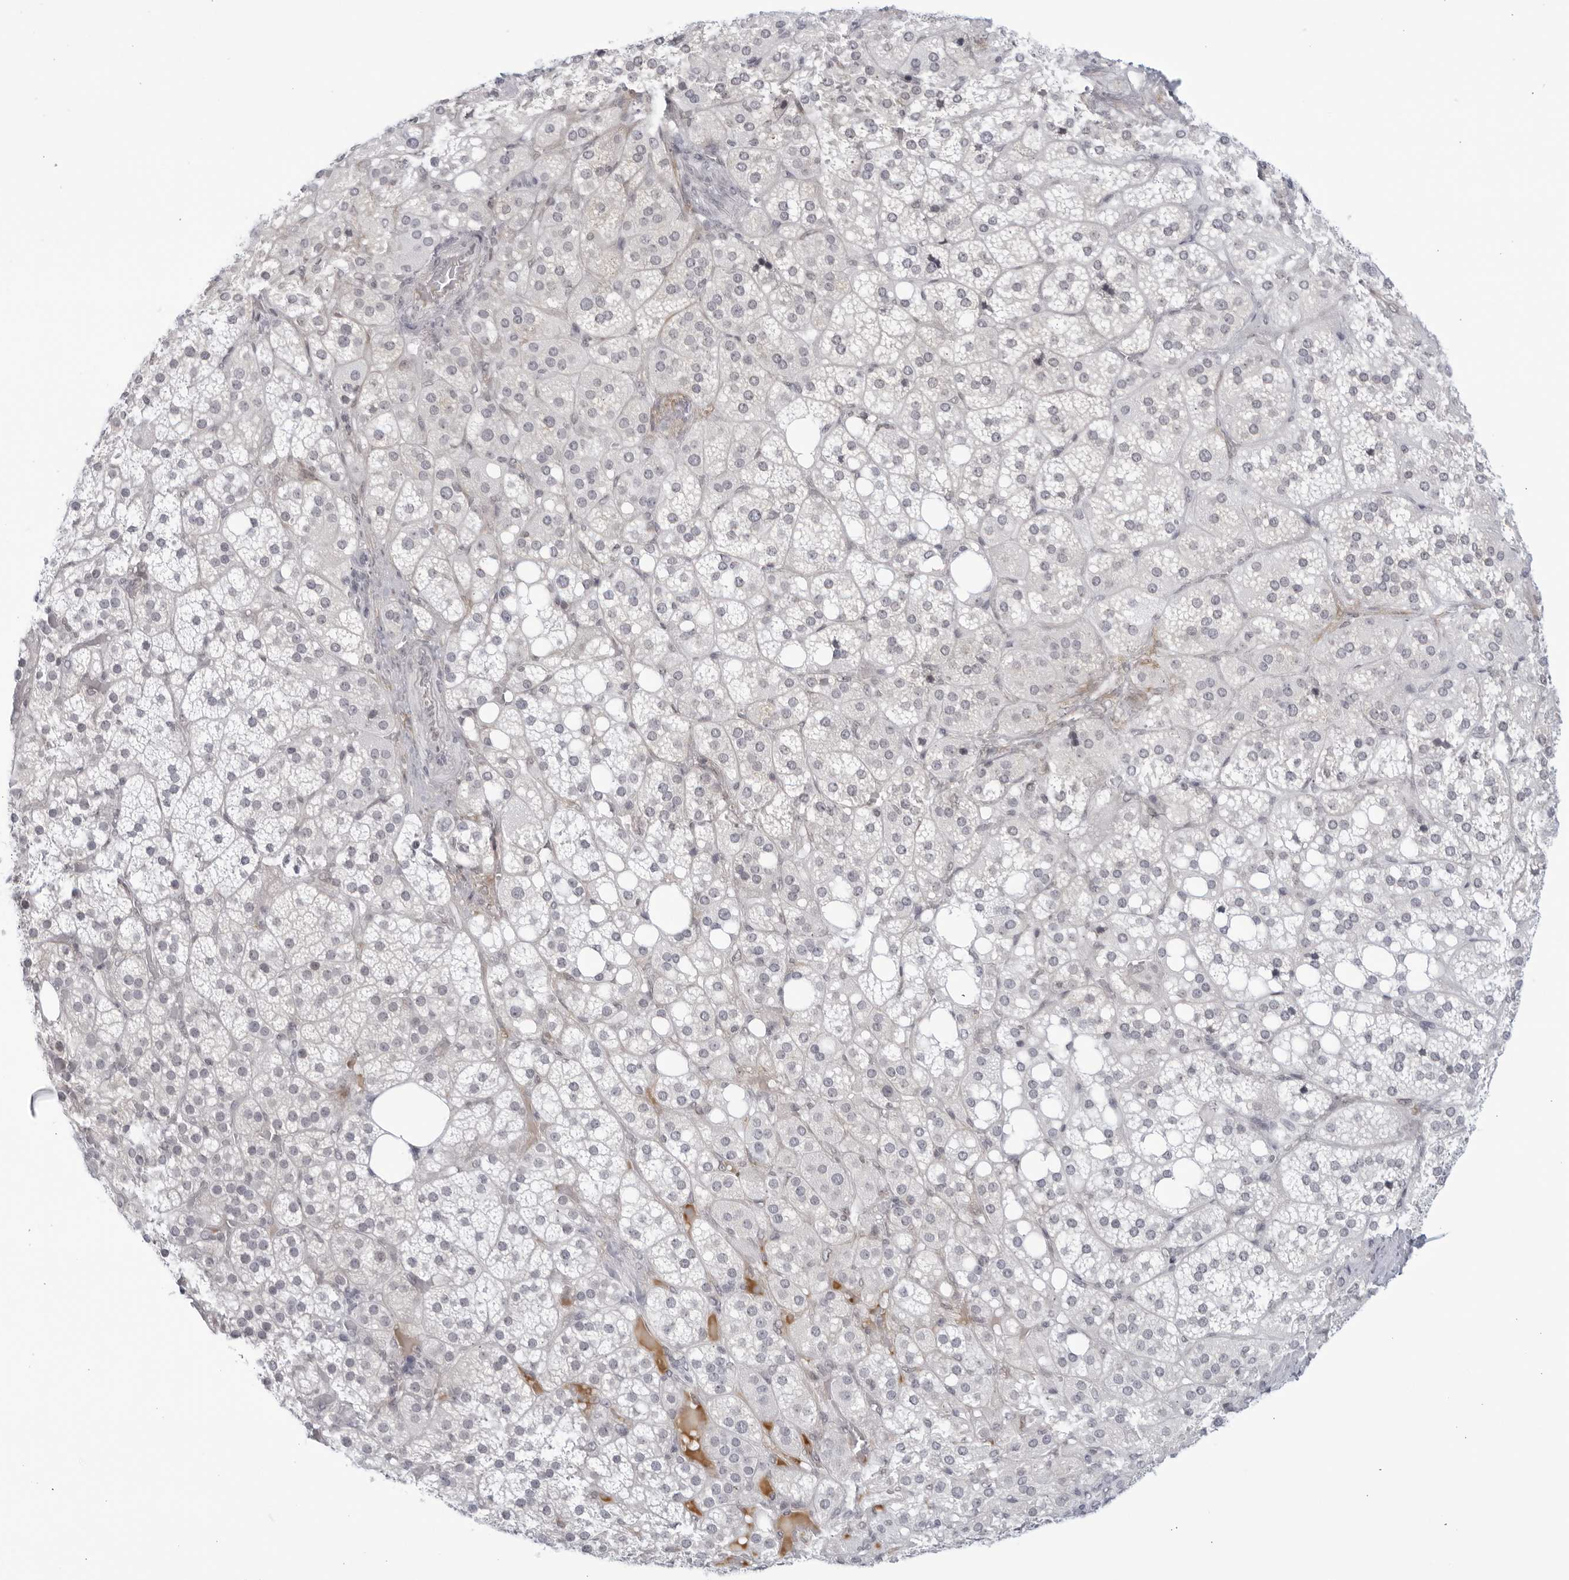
{"staining": {"intensity": "moderate", "quantity": "<25%", "location": "cytoplasmic/membranous"}, "tissue": "adrenal gland", "cell_type": "Glandular cells", "image_type": "normal", "snomed": [{"axis": "morphology", "description": "Normal tissue, NOS"}, {"axis": "topography", "description": "Adrenal gland"}], "caption": "Immunohistochemical staining of normal human adrenal gland demonstrates <25% levels of moderate cytoplasmic/membranous protein positivity in about <25% of glandular cells.", "gene": "WDTC1", "patient": {"sex": "female", "age": 59}}